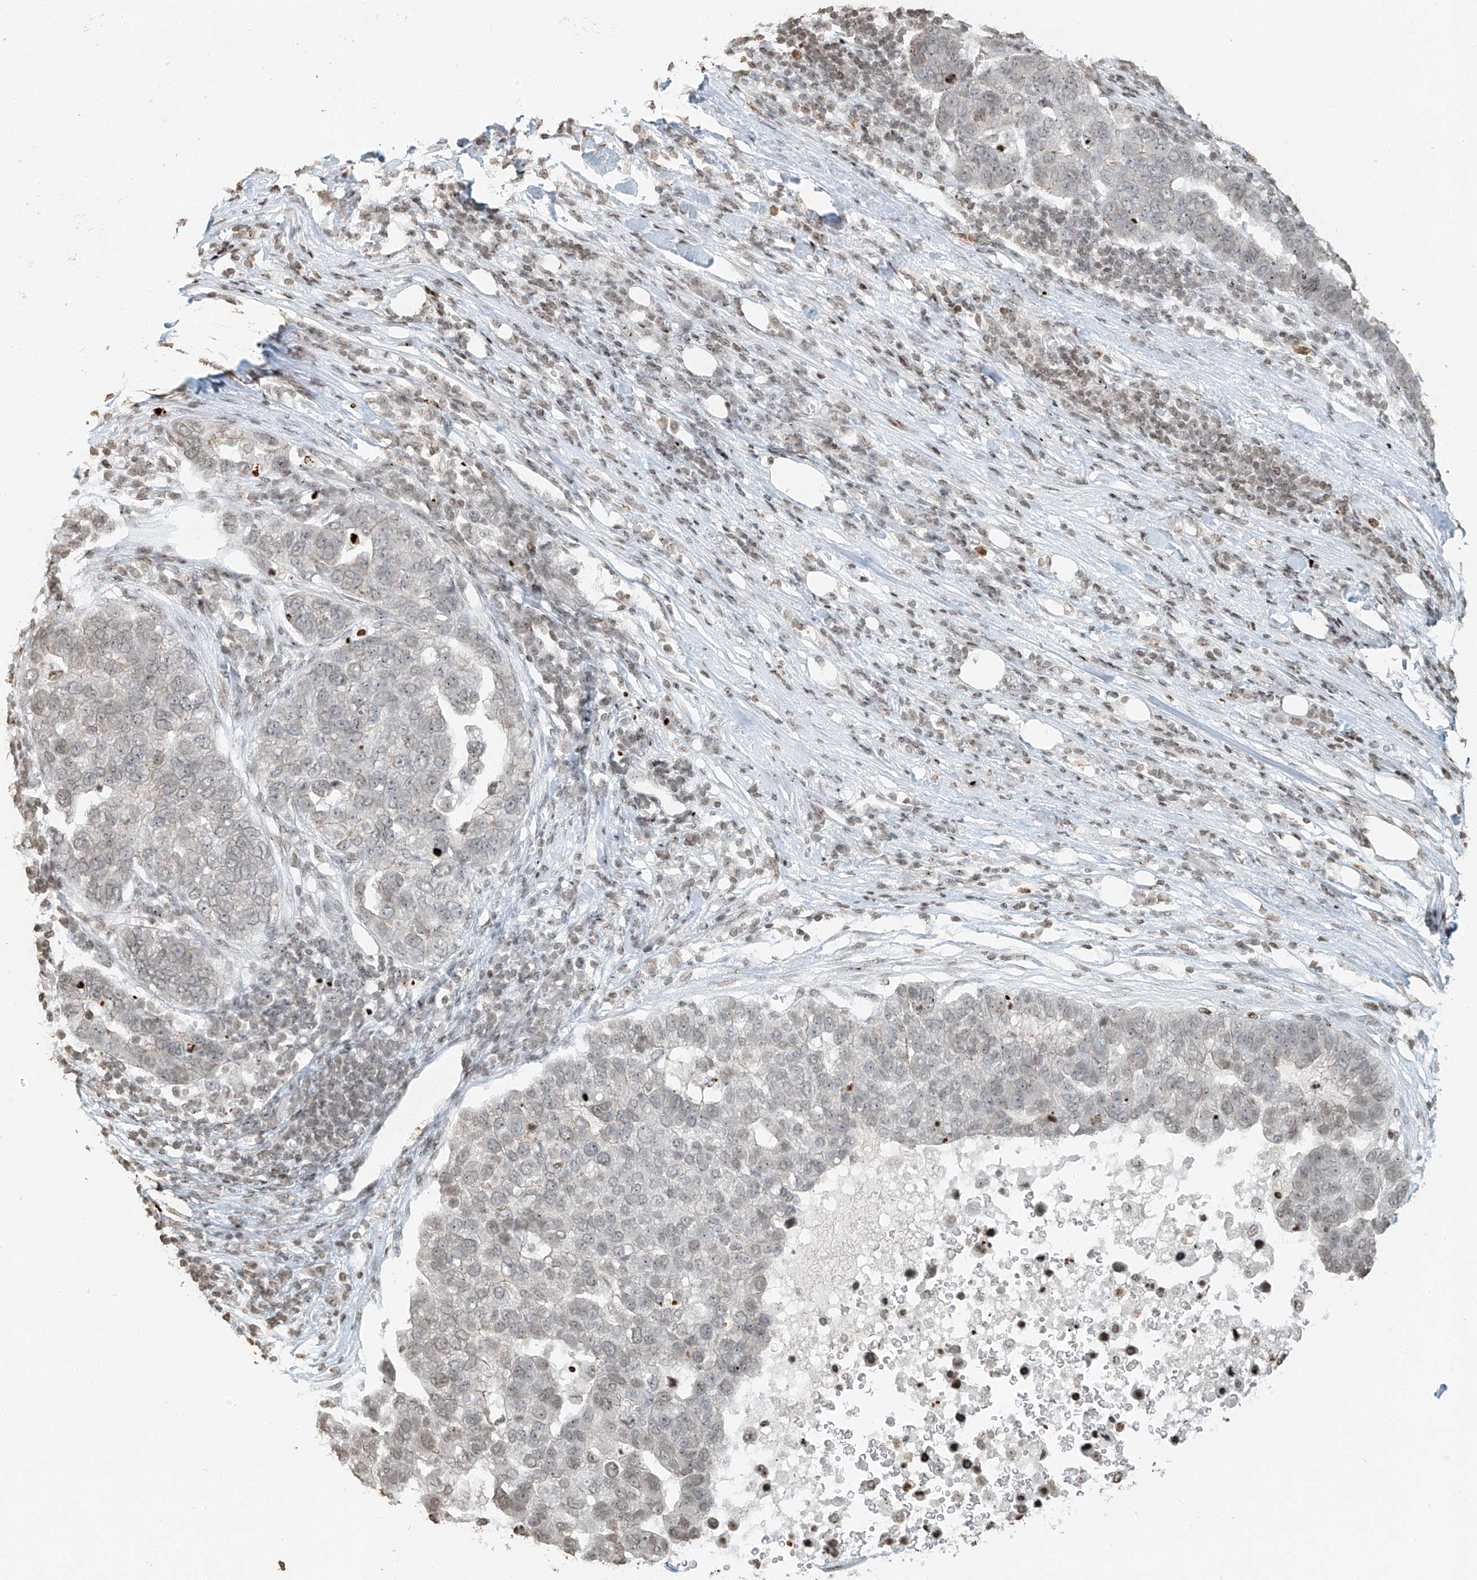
{"staining": {"intensity": "weak", "quantity": "<25%", "location": "nuclear"}, "tissue": "pancreatic cancer", "cell_type": "Tumor cells", "image_type": "cancer", "snomed": [{"axis": "morphology", "description": "Adenocarcinoma, NOS"}, {"axis": "topography", "description": "Pancreas"}], "caption": "Immunohistochemistry (IHC) image of human pancreatic cancer (adenocarcinoma) stained for a protein (brown), which demonstrates no expression in tumor cells. (DAB IHC visualized using brightfield microscopy, high magnification).", "gene": "C17orf58", "patient": {"sex": "female", "age": 61}}